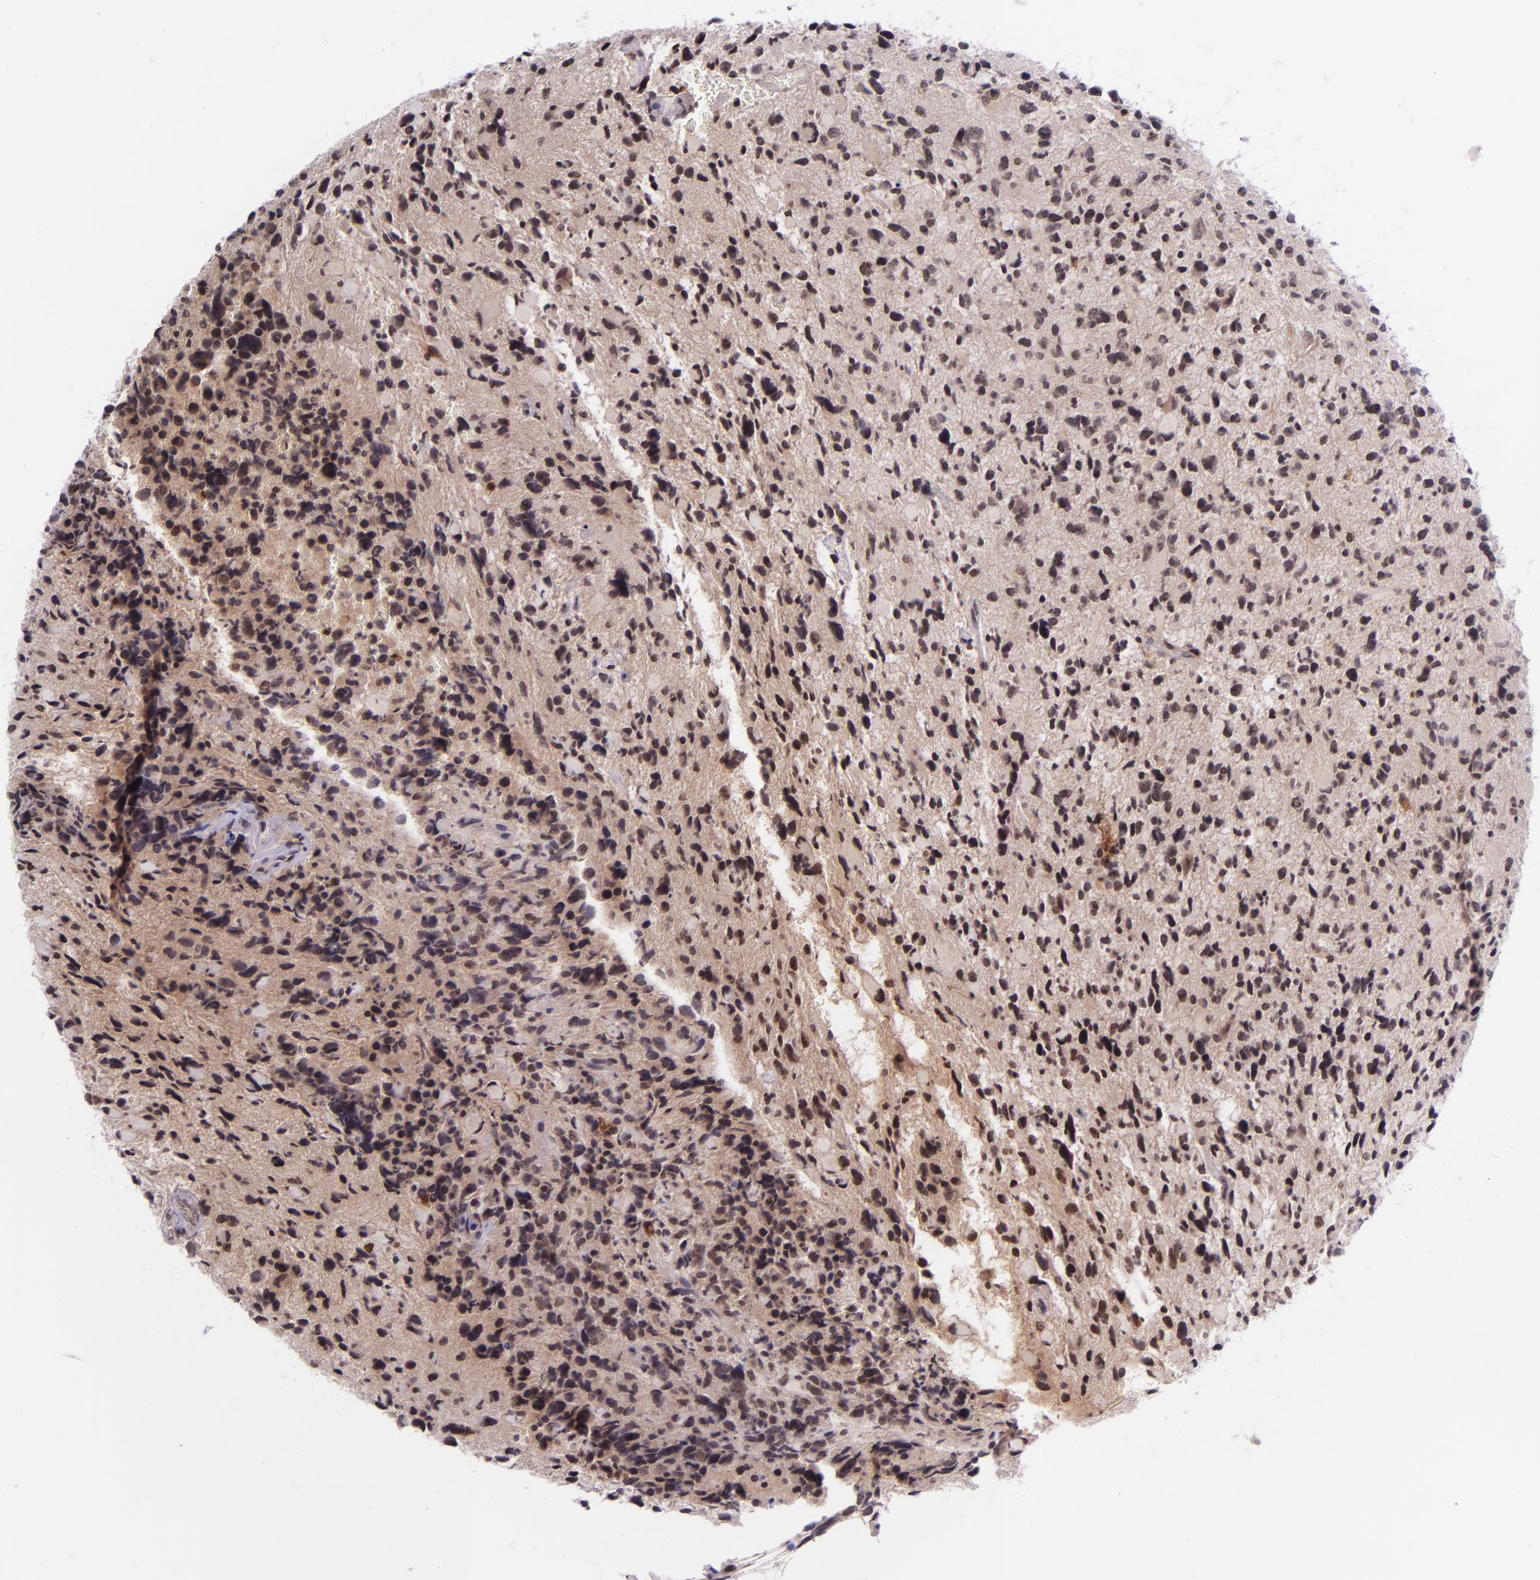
{"staining": {"intensity": "negative", "quantity": "none", "location": "none"}, "tissue": "glioma", "cell_type": "Tumor cells", "image_type": "cancer", "snomed": [{"axis": "morphology", "description": "Glioma, malignant, High grade"}, {"axis": "topography", "description": "Brain"}], "caption": "The IHC photomicrograph has no significant staining in tumor cells of malignant glioma (high-grade) tissue. The staining is performed using DAB (3,3'-diaminobenzidine) brown chromogen with nuclei counter-stained in using hematoxylin.", "gene": "SELL", "patient": {"sex": "female", "age": 37}}